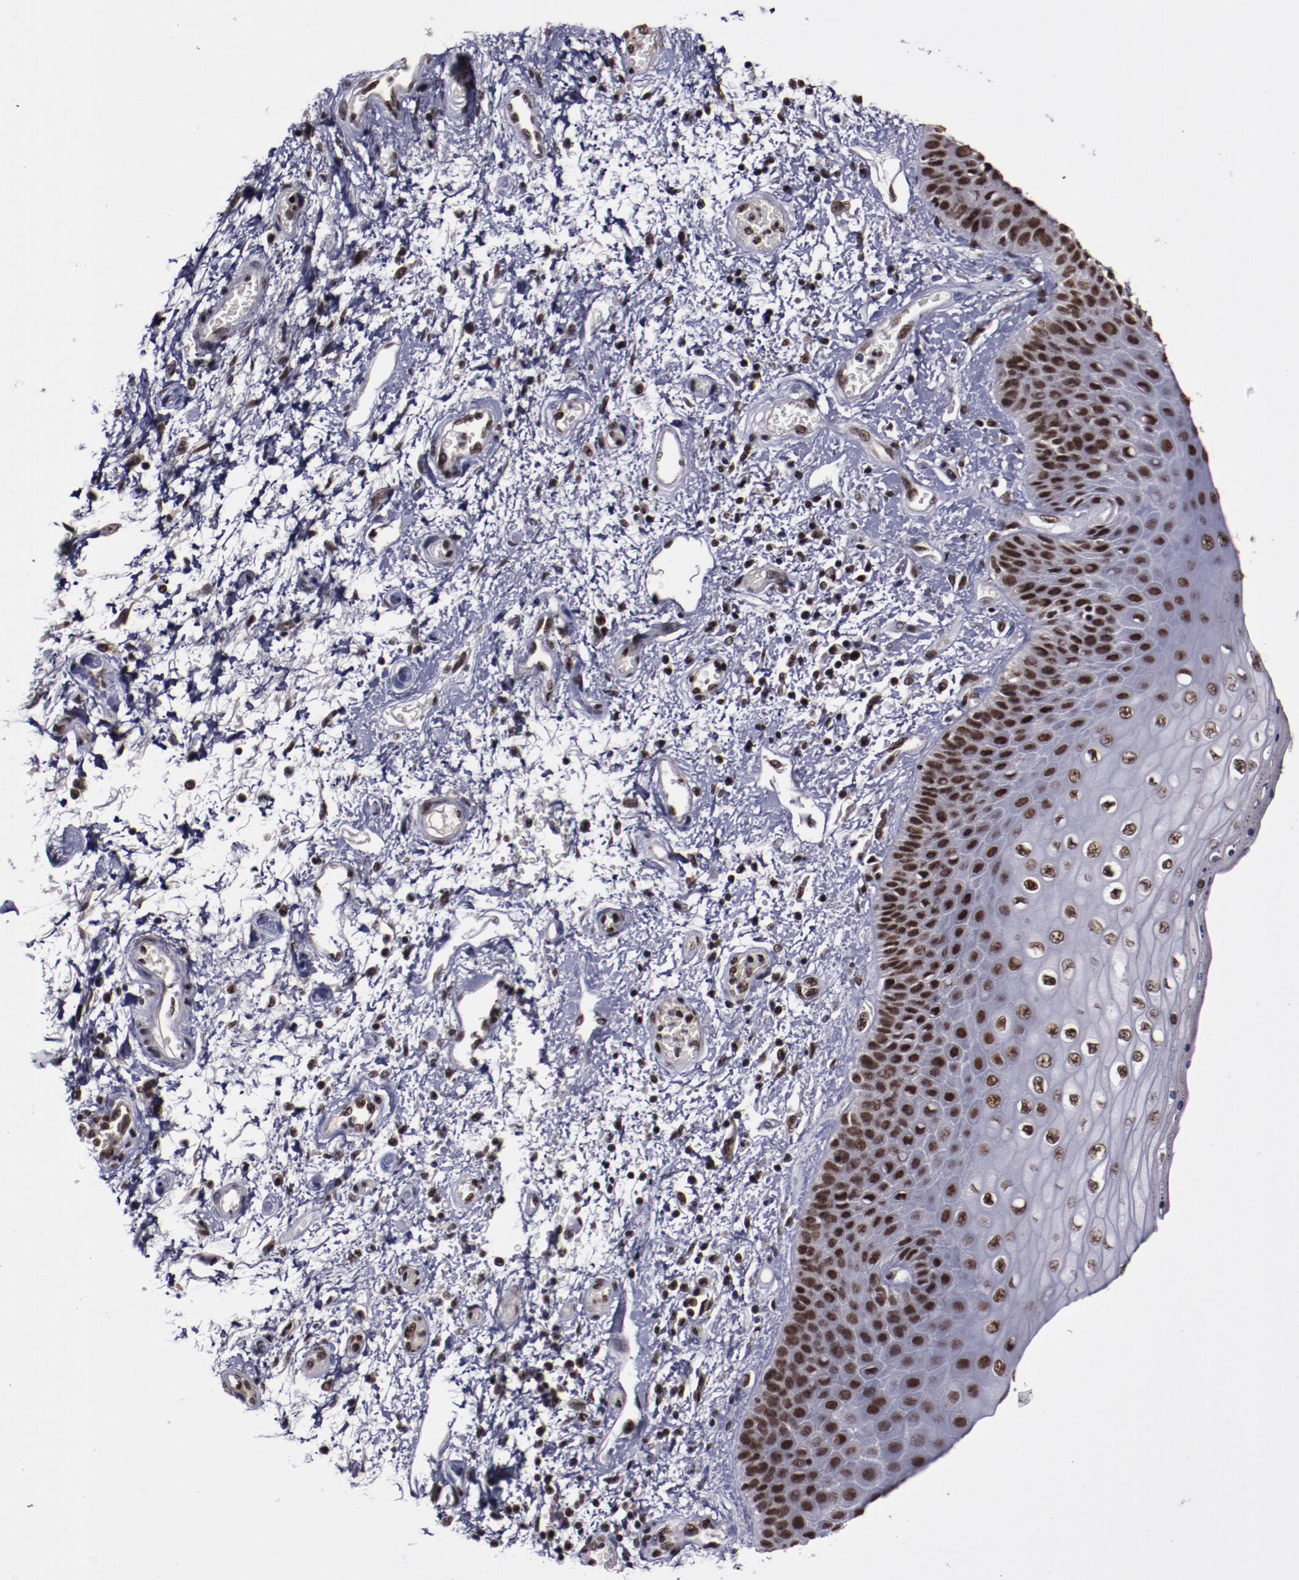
{"staining": {"intensity": "strong", "quantity": ">75%", "location": "nuclear"}, "tissue": "skin", "cell_type": "Epidermal cells", "image_type": "normal", "snomed": [{"axis": "morphology", "description": "Normal tissue, NOS"}, {"axis": "topography", "description": "Anal"}], "caption": "Immunohistochemical staining of normal human skin displays high levels of strong nuclear positivity in approximately >75% of epidermal cells.", "gene": "ERH", "patient": {"sex": "female", "age": 46}}